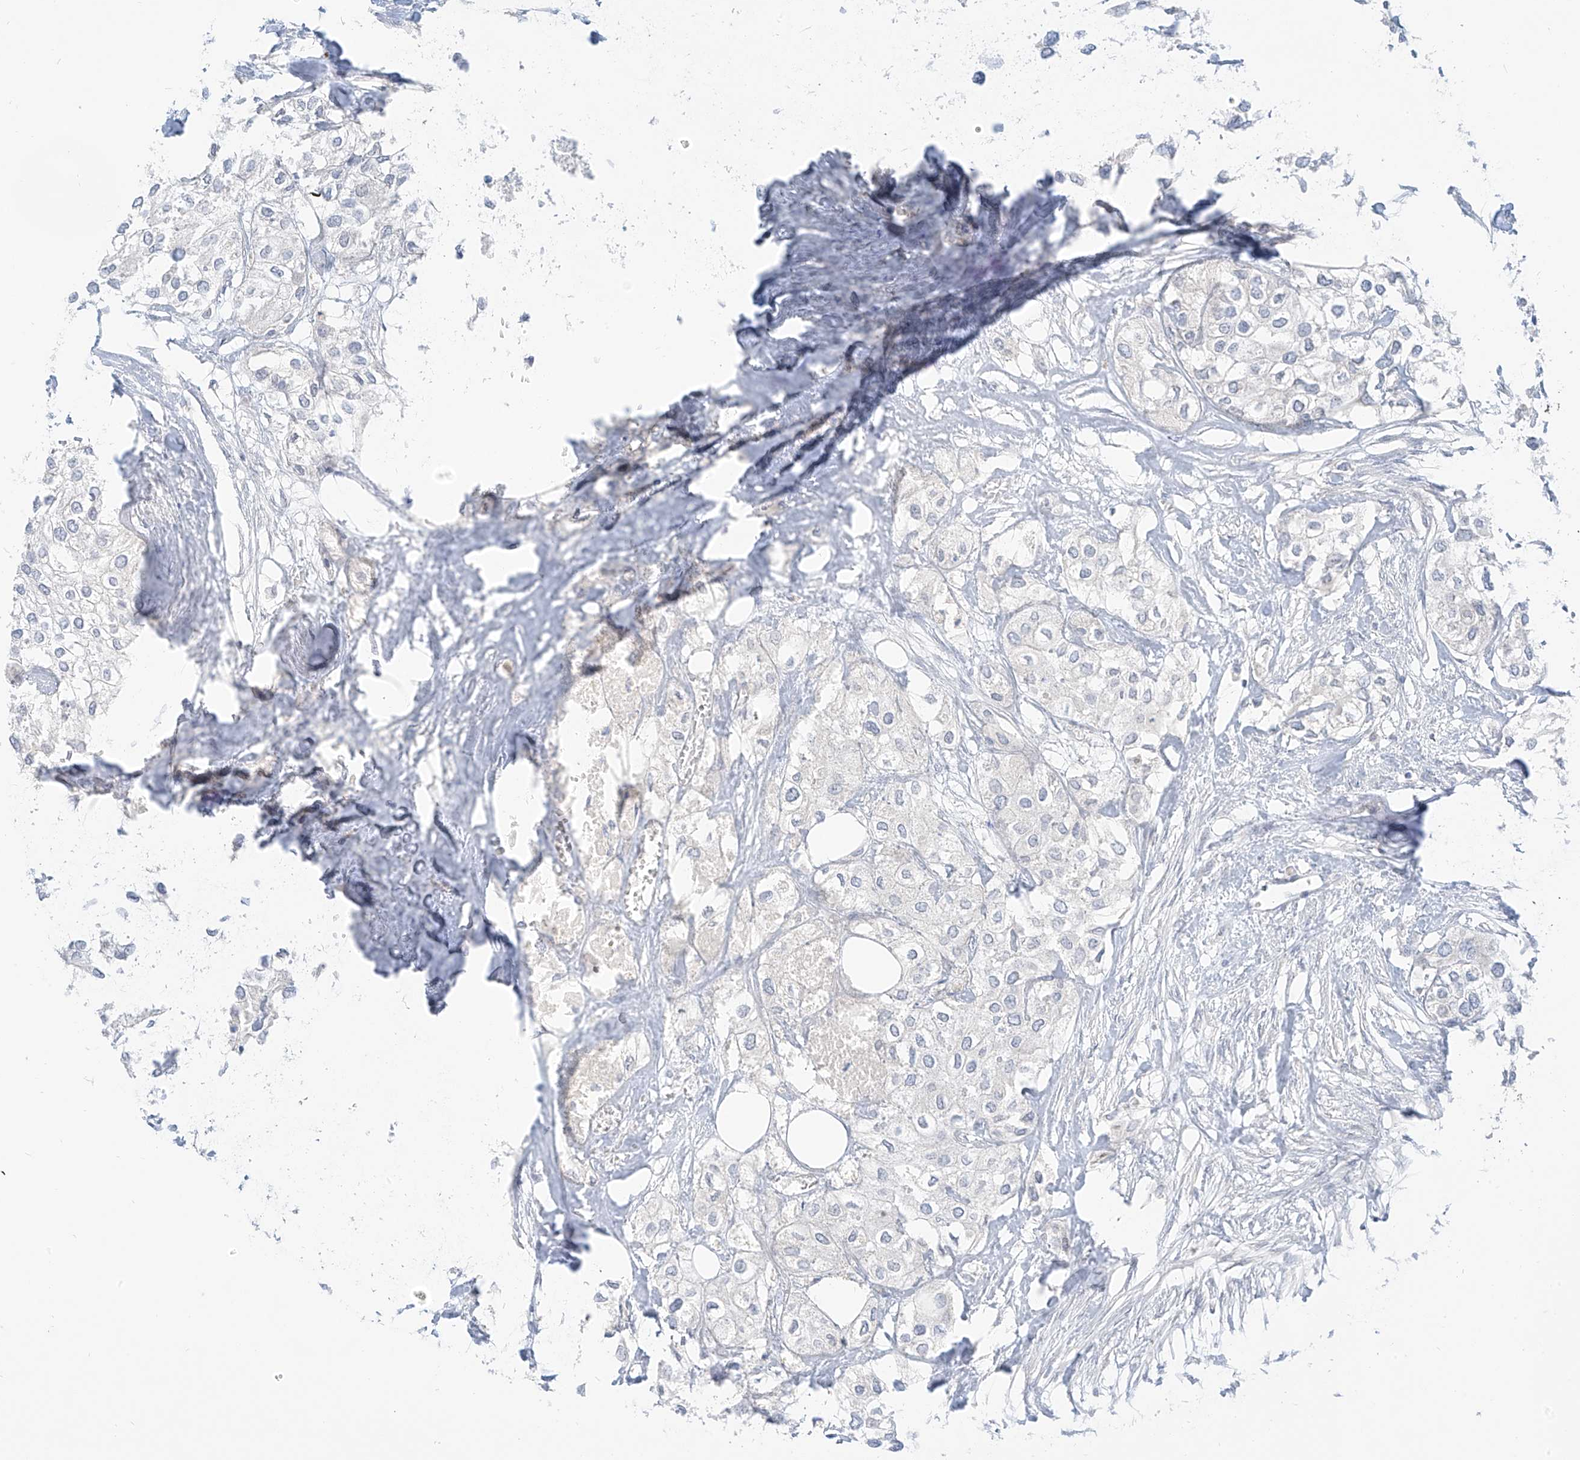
{"staining": {"intensity": "negative", "quantity": "none", "location": "none"}, "tissue": "urothelial cancer", "cell_type": "Tumor cells", "image_type": "cancer", "snomed": [{"axis": "morphology", "description": "Urothelial carcinoma, High grade"}, {"axis": "topography", "description": "Urinary bladder"}], "caption": "Tumor cells are negative for protein expression in human urothelial cancer. Nuclei are stained in blue.", "gene": "C2orf42", "patient": {"sex": "male", "age": 64}}